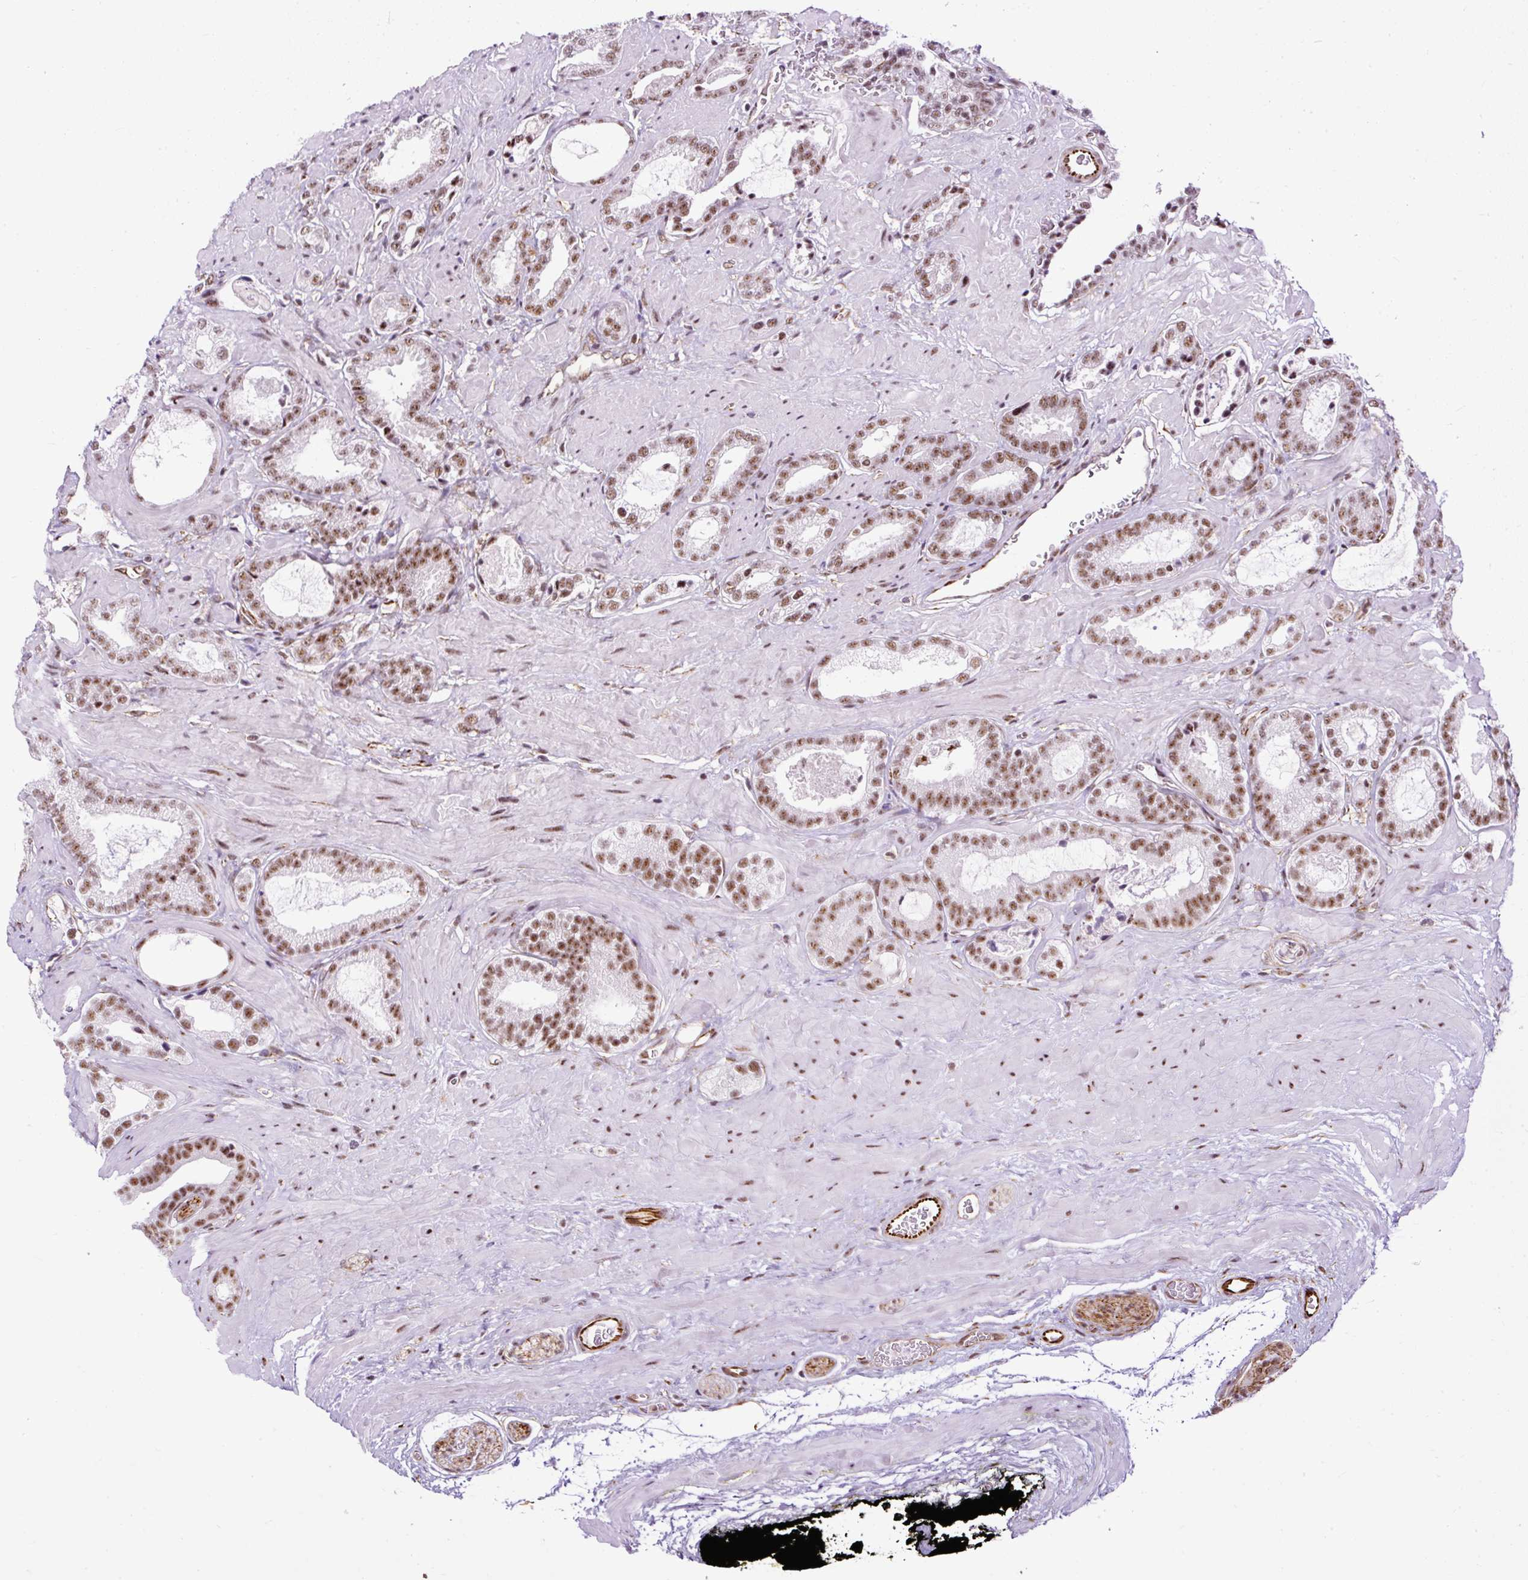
{"staining": {"intensity": "moderate", "quantity": ">75%", "location": "nuclear"}, "tissue": "prostate cancer", "cell_type": "Tumor cells", "image_type": "cancer", "snomed": [{"axis": "morphology", "description": "Adenocarcinoma, Low grade"}, {"axis": "topography", "description": "Prostate"}], "caption": "Immunohistochemistry of prostate cancer shows medium levels of moderate nuclear positivity in approximately >75% of tumor cells.", "gene": "LUC7L2", "patient": {"sex": "male", "age": 62}}